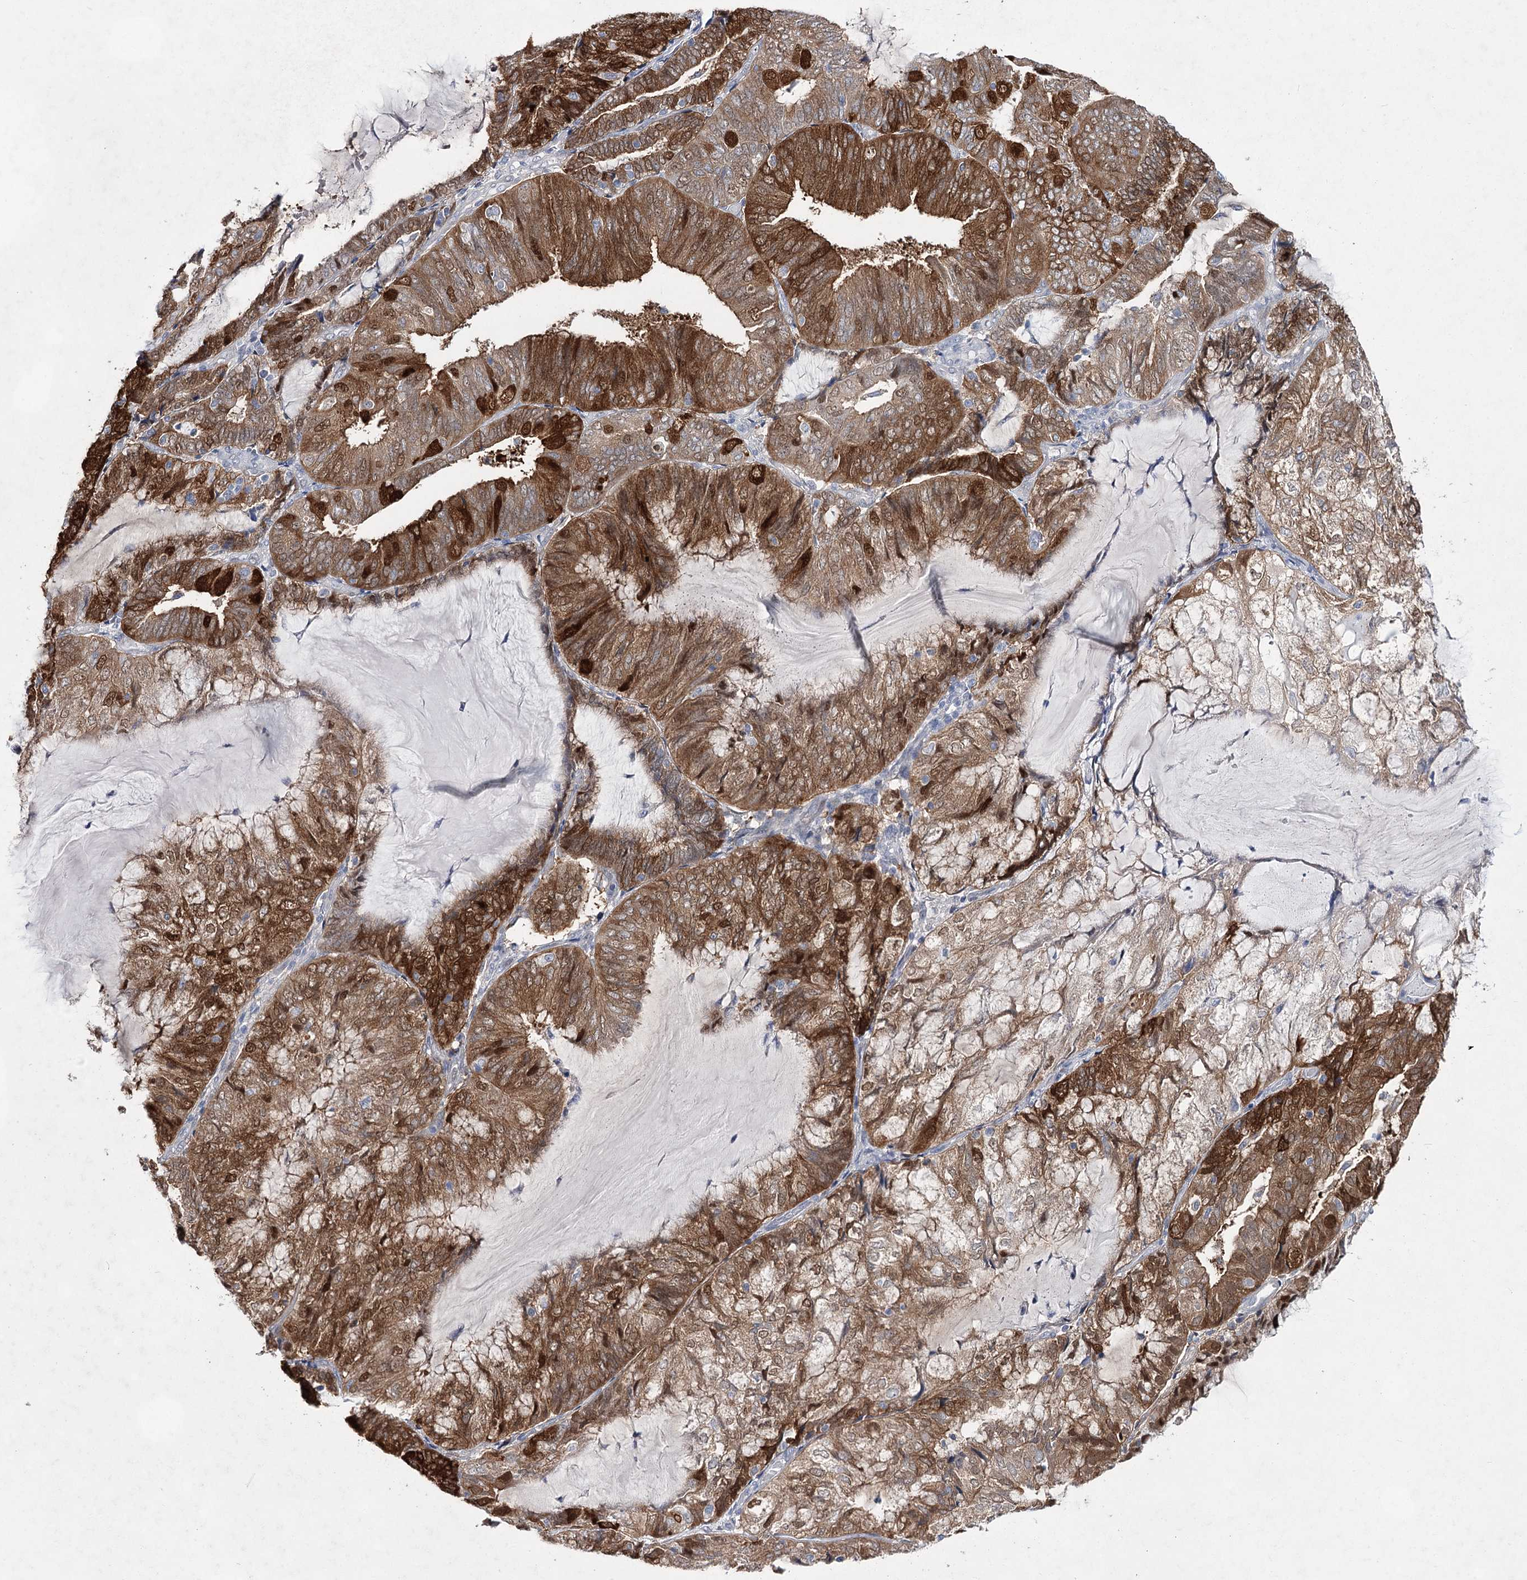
{"staining": {"intensity": "strong", "quantity": ">75%", "location": "cytoplasmic/membranous,nuclear"}, "tissue": "endometrial cancer", "cell_type": "Tumor cells", "image_type": "cancer", "snomed": [{"axis": "morphology", "description": "Adenocarcinoma, NOS"}, {"axis": "topography", "description": "Endometrium"}], "caption": "Immunohistochemistry of human endometrial adenocarcinoma demonstrates high levels of strong cytoplasmic/membranous and nuclear staining in about >75% of tumor cells.", "gene": "UGDH", "patient": {"sex": "female", "age": 81}}